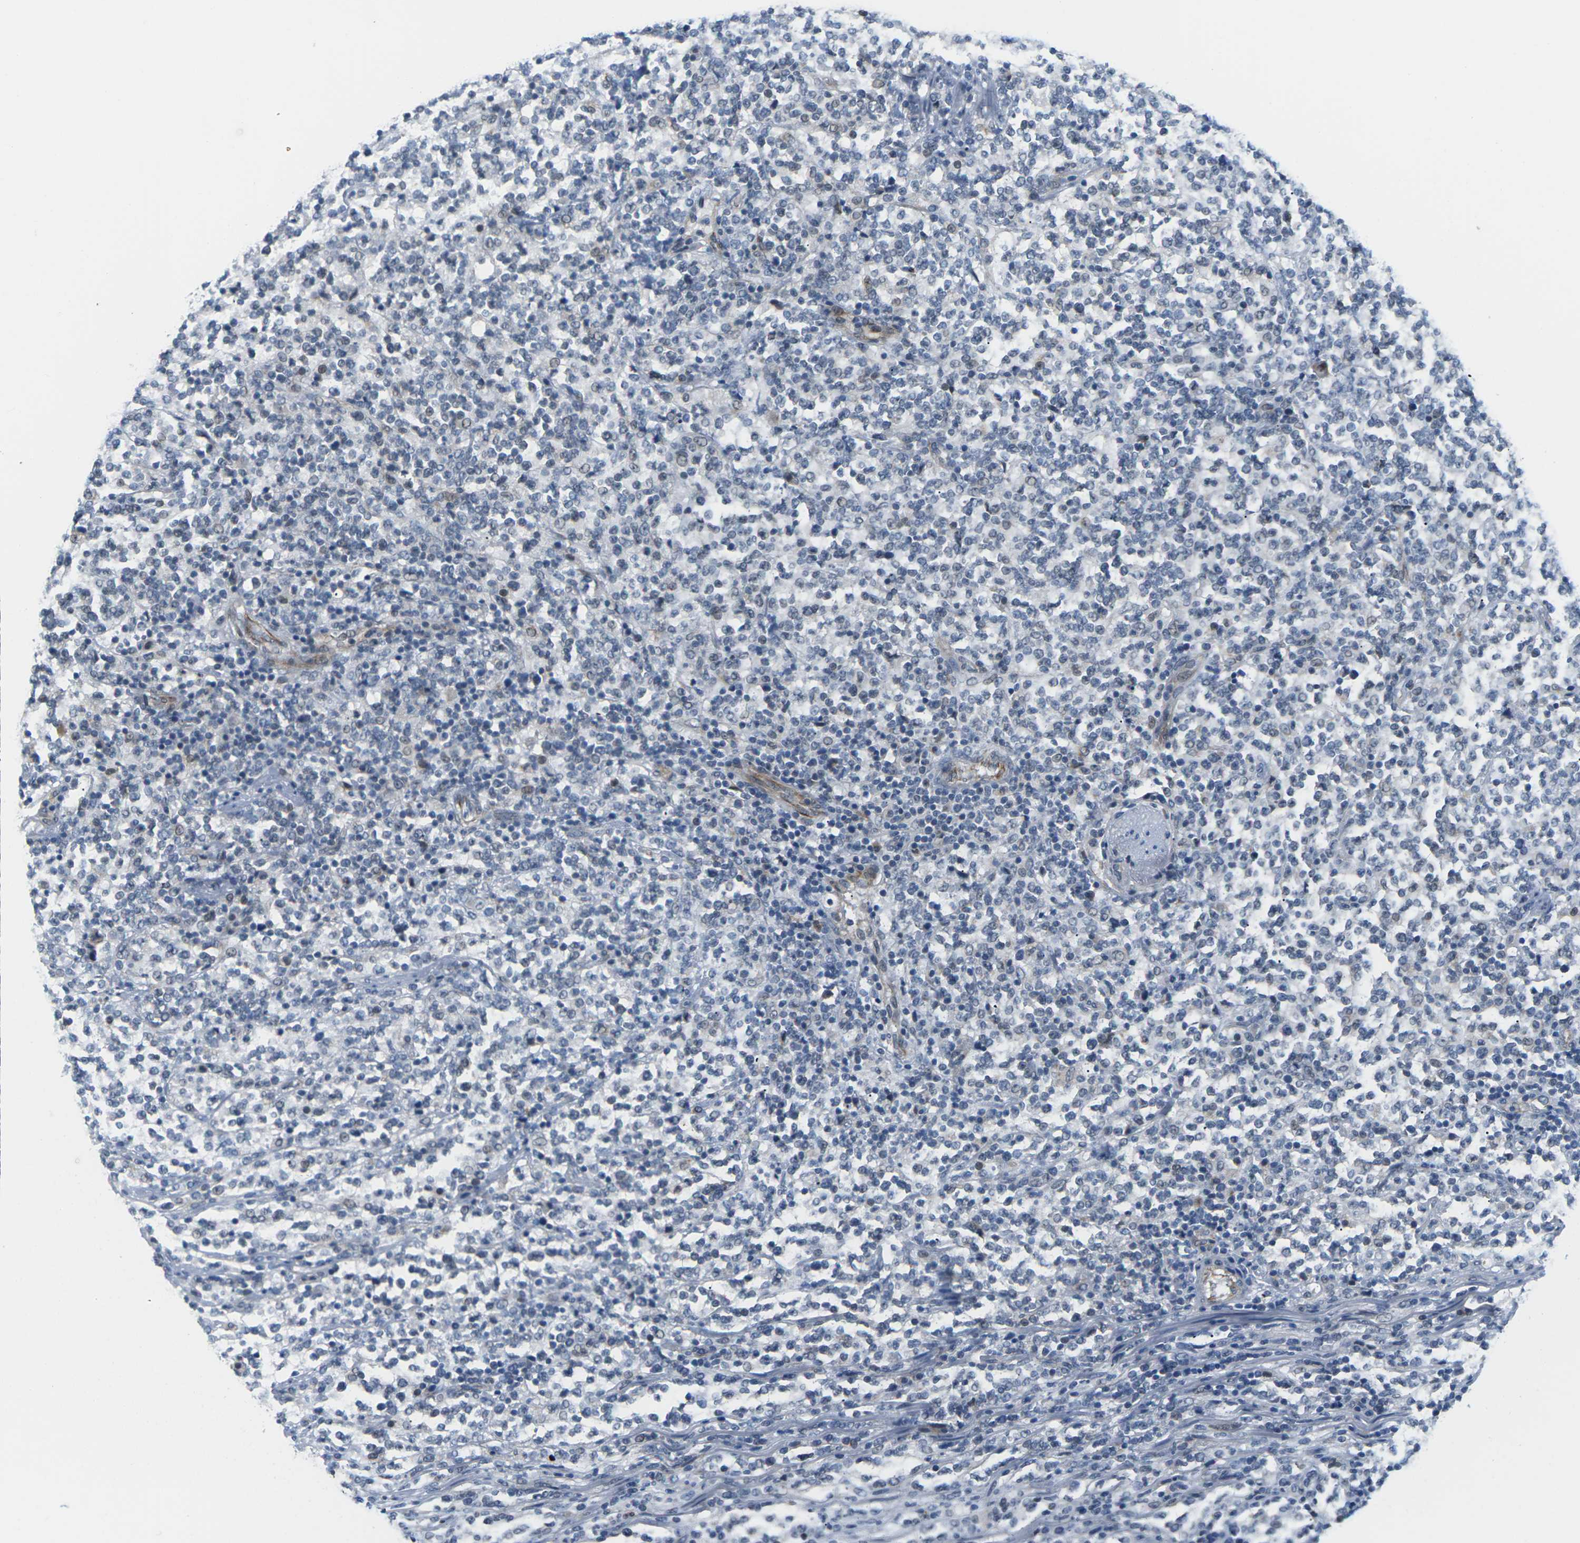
{"staining": {"intensity": "weak", "quantity": "<25%", "location": "nuclear"}, "tissue": "lymphoma", "cell_type": "Tumor cells", "image_type": "cancer", "snomed": [{"axis": "morphology", "description": "Malignant lymphoma, non-Hodgkin's type, High grade"}, {"axis": "topography", "description": "Soft tissue"}], "caption": "Image shows no significant protein positivity in tumor cells of malignant lymphoma, non-Hodgkin's type (high-grade).", "gene": "PKP2", "patient": {"sex": "male", "age": 18}}